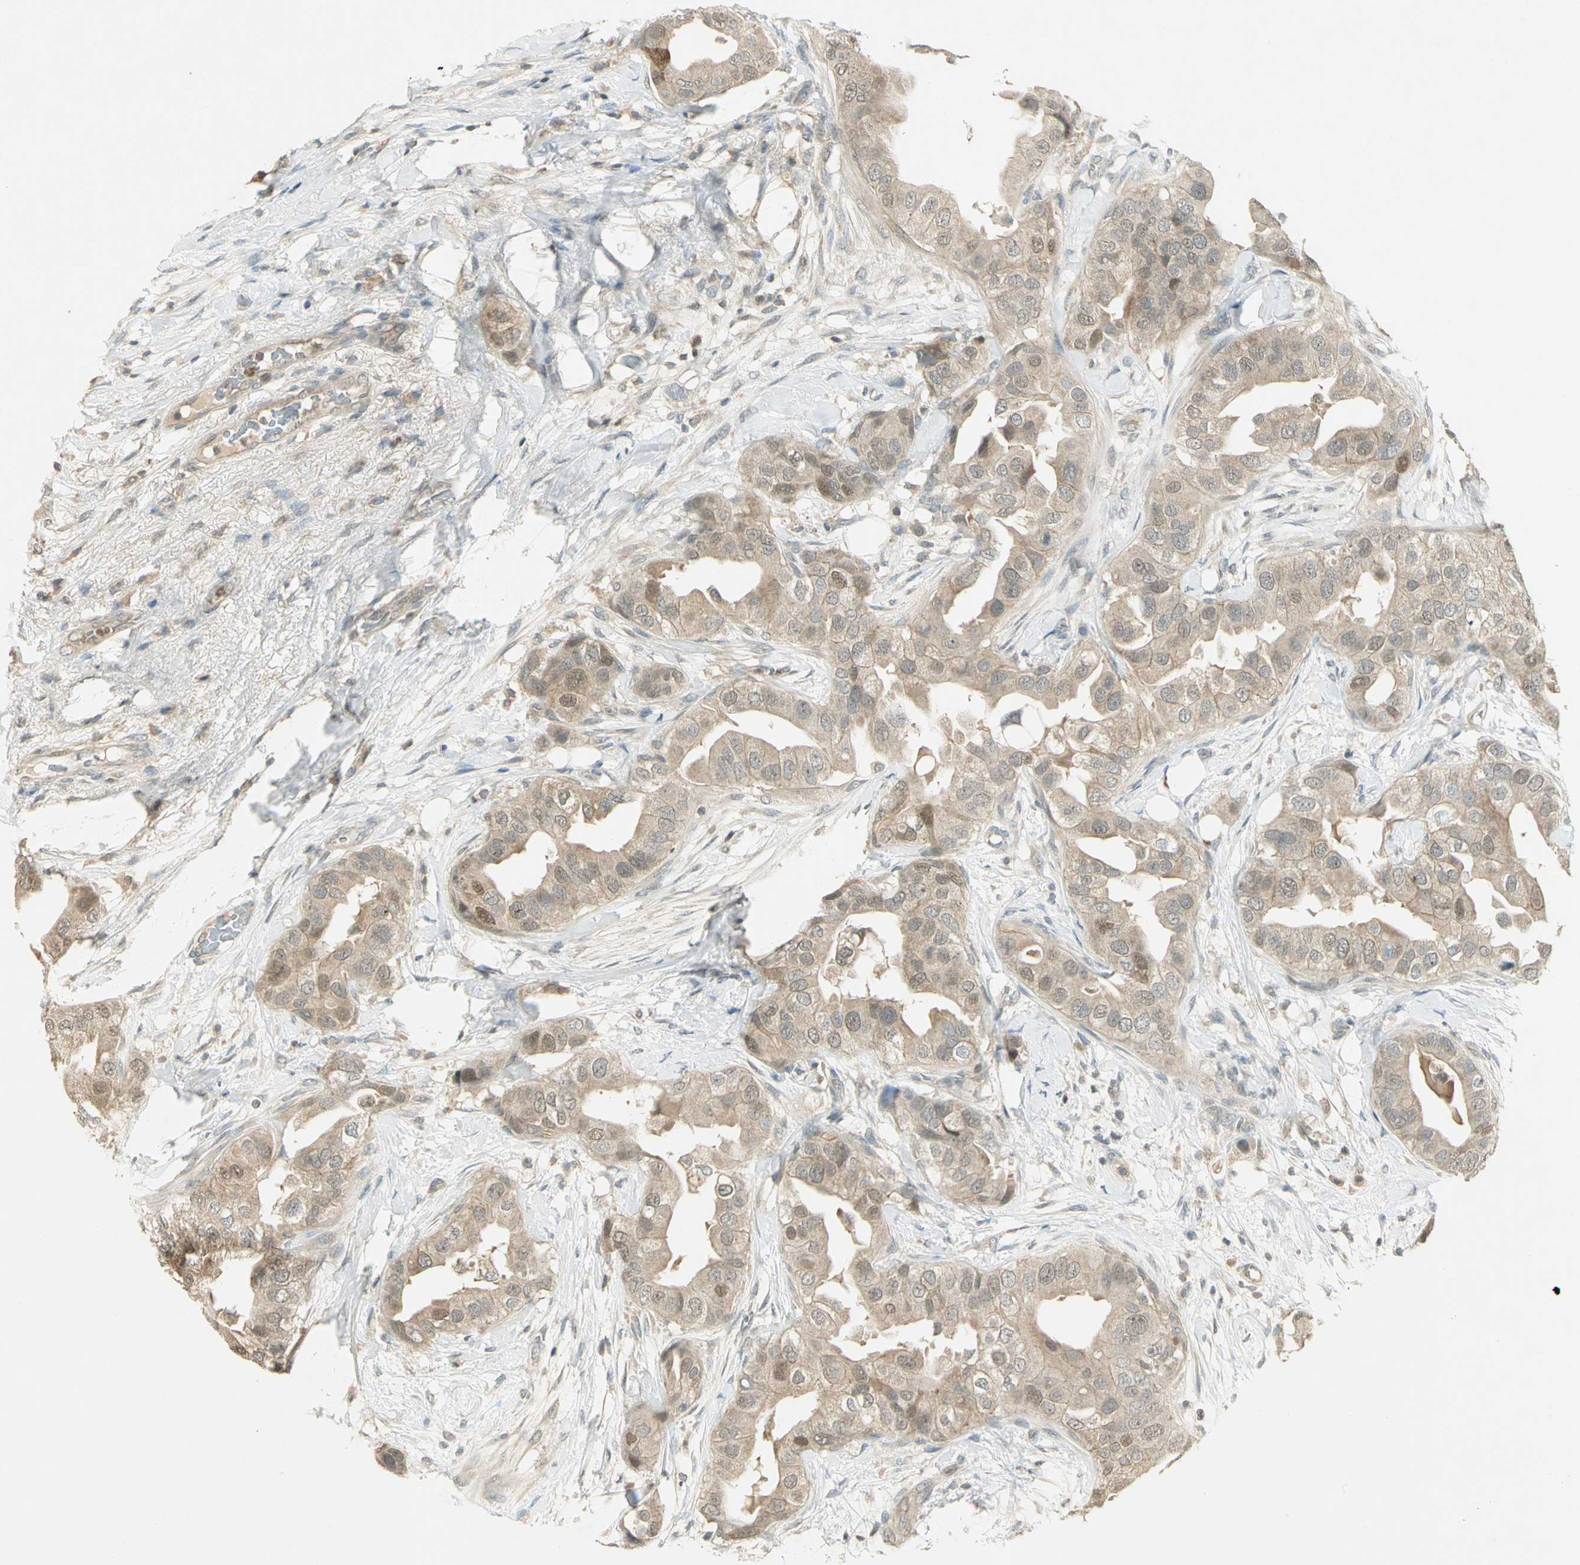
{"staining": {"intensity": "moderate", "quantity": ">75%", "location": "cytoplasmic/membranous,nuclear"}, "tissue": "breast cancer", "cell_type": "Tumor cells", "image_type": "cancer", "snomed": [{"axis": "morphology", "description": "Duct carcinoma"}, {"axis": "topography", "description": "Breast"}], "caption": "Breast invasive ductal carcinoma stained with a brown dye reveals moderate cytoplasmic/membranous and nuclear positive staining in about >75% of tumor cells.", "gene": "BIRC2", "patient": {"sex": "female", "age": 40}}